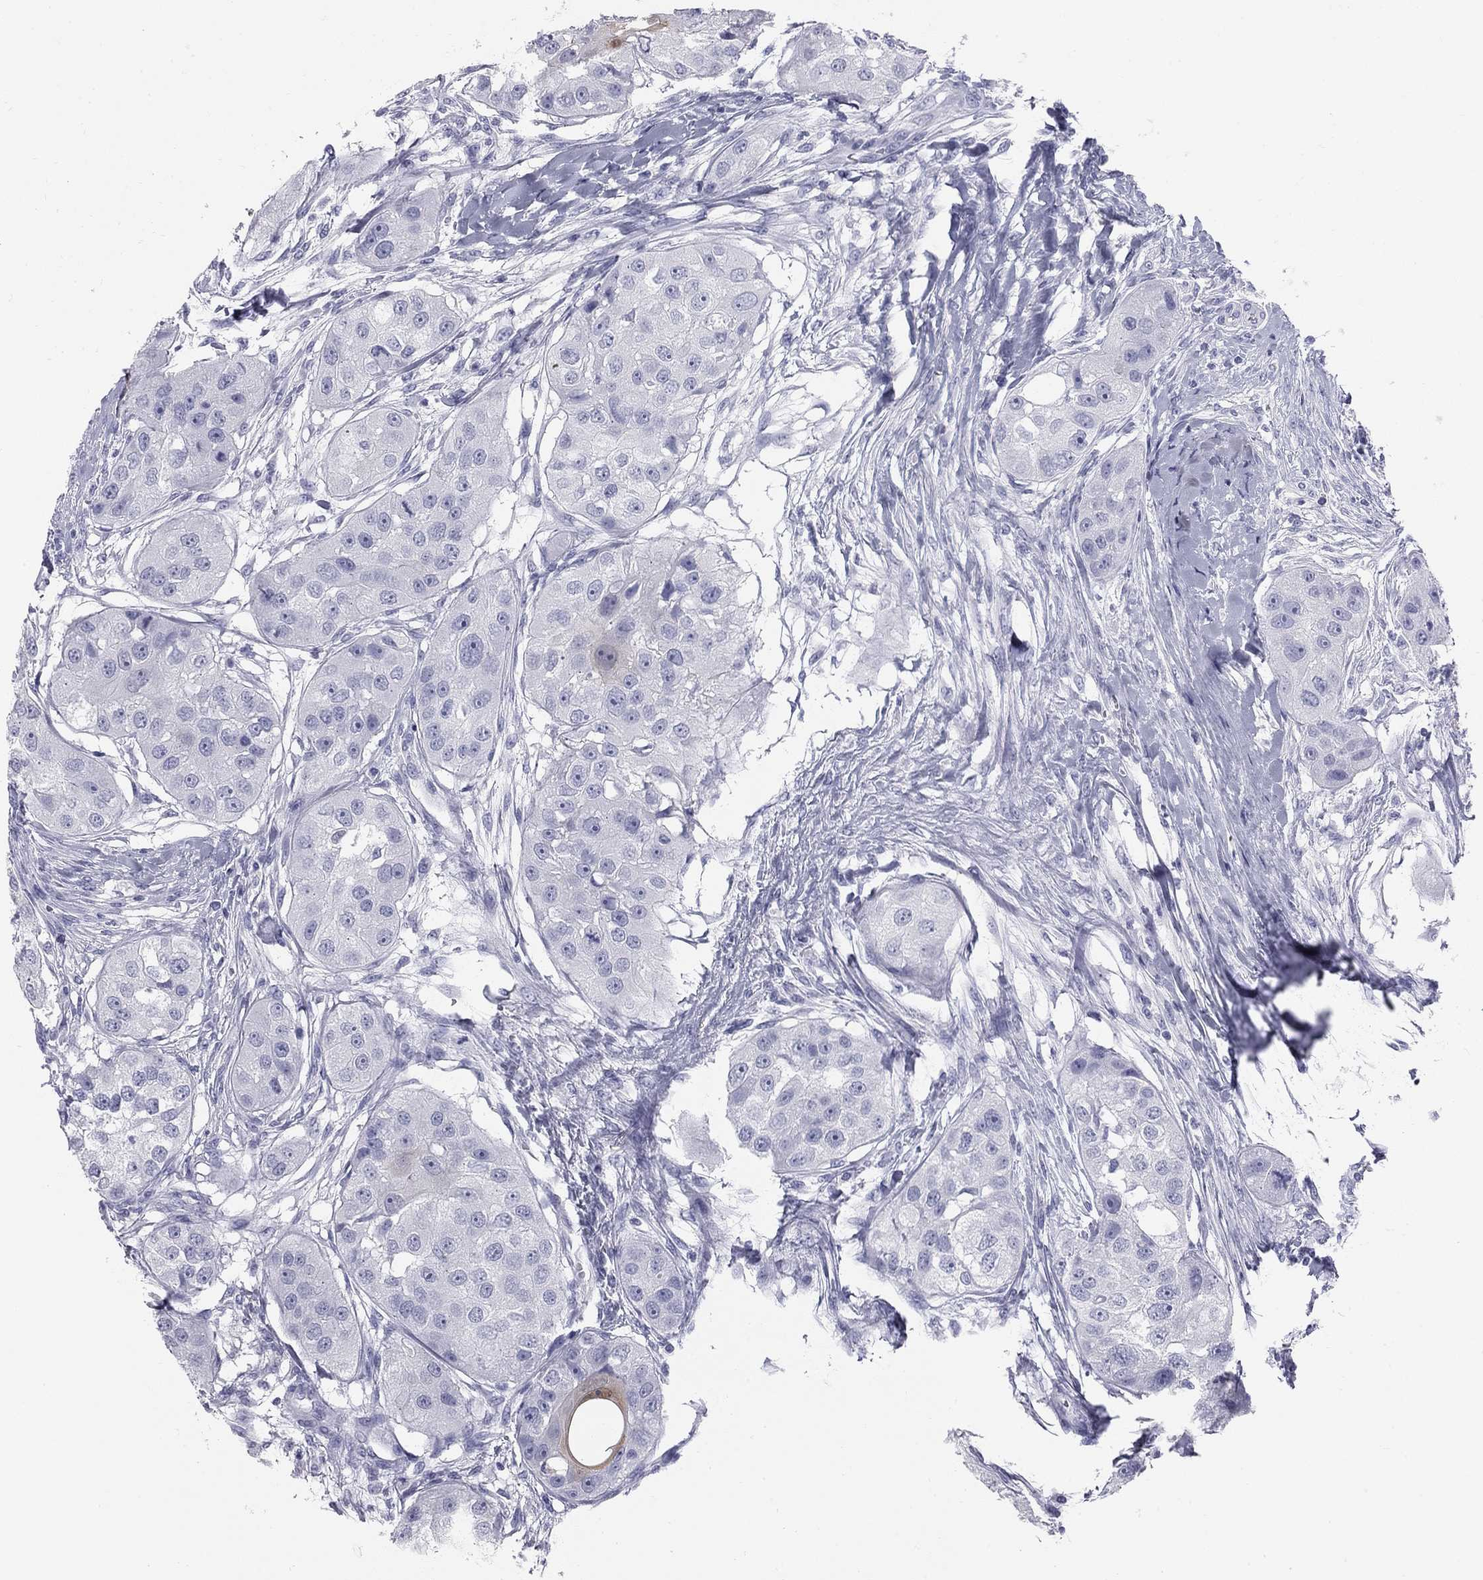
{"staining": {"intensity": "weak", "quantity": "<25%", "location": "cytoplasmic/membranous"}, "tissue": "head and neck cancer", "cell_type": "Tumor cells", "image_type": "cancer", "snomed": [{"axis": "morphology", "description": "Normal tissue, NOS"}, {"axis": "morphology", "description": "Squamous cell carcinoma, NOS"}, {"axis": "topography", "description": "Skeletal muscle"}, {"axis": "topography", "description": "Head-Neck"}], "caption": "Immunohistochemistry image of neoplastic tissue: head and neck cancer stained with DAB displays no significant protein positivity in tumor cells.", "gene": "SULT2B1", "patient": {"sex": "male", "age": 51}}